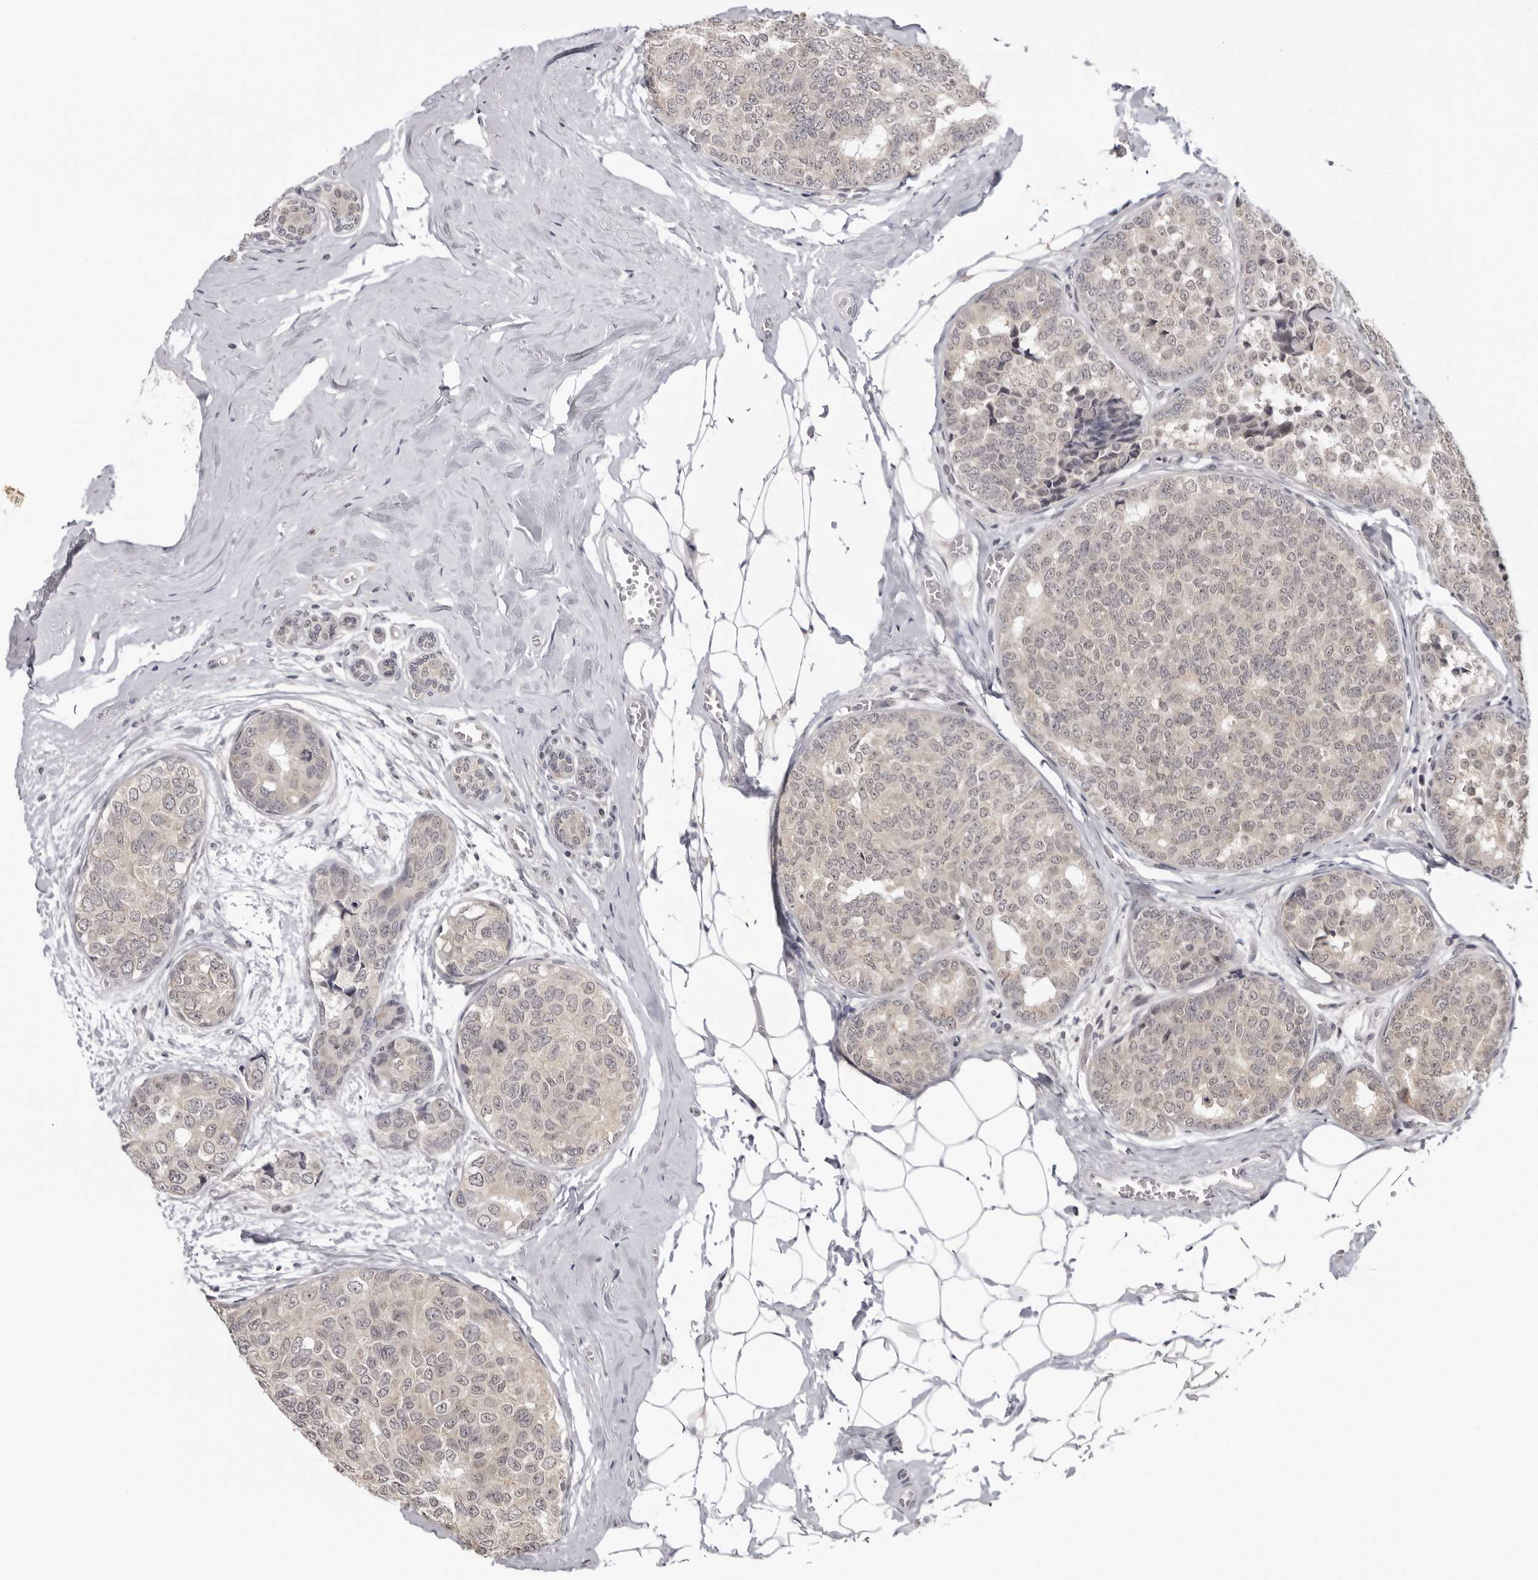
{"staining": {"intensity": "negative", "quantity": "none", "location": "none"}, "tissue": "breast cancer", "cell_type": "Tumor cells", "image_type": "cancer", "snomed": [{"axis": "morphology", "description": "Normal tissue, NOS"}, {"axis": "morphology", "description": "Duct carcinoma"}, {"axis": "topography", "description": "Breast"}], "caption": "A histopathology image of breast cancer stained for a protein shows no brown staining in tumor cells.", "gene": "PRUNE1", "patient": {"sex": "female", "age": 43}}